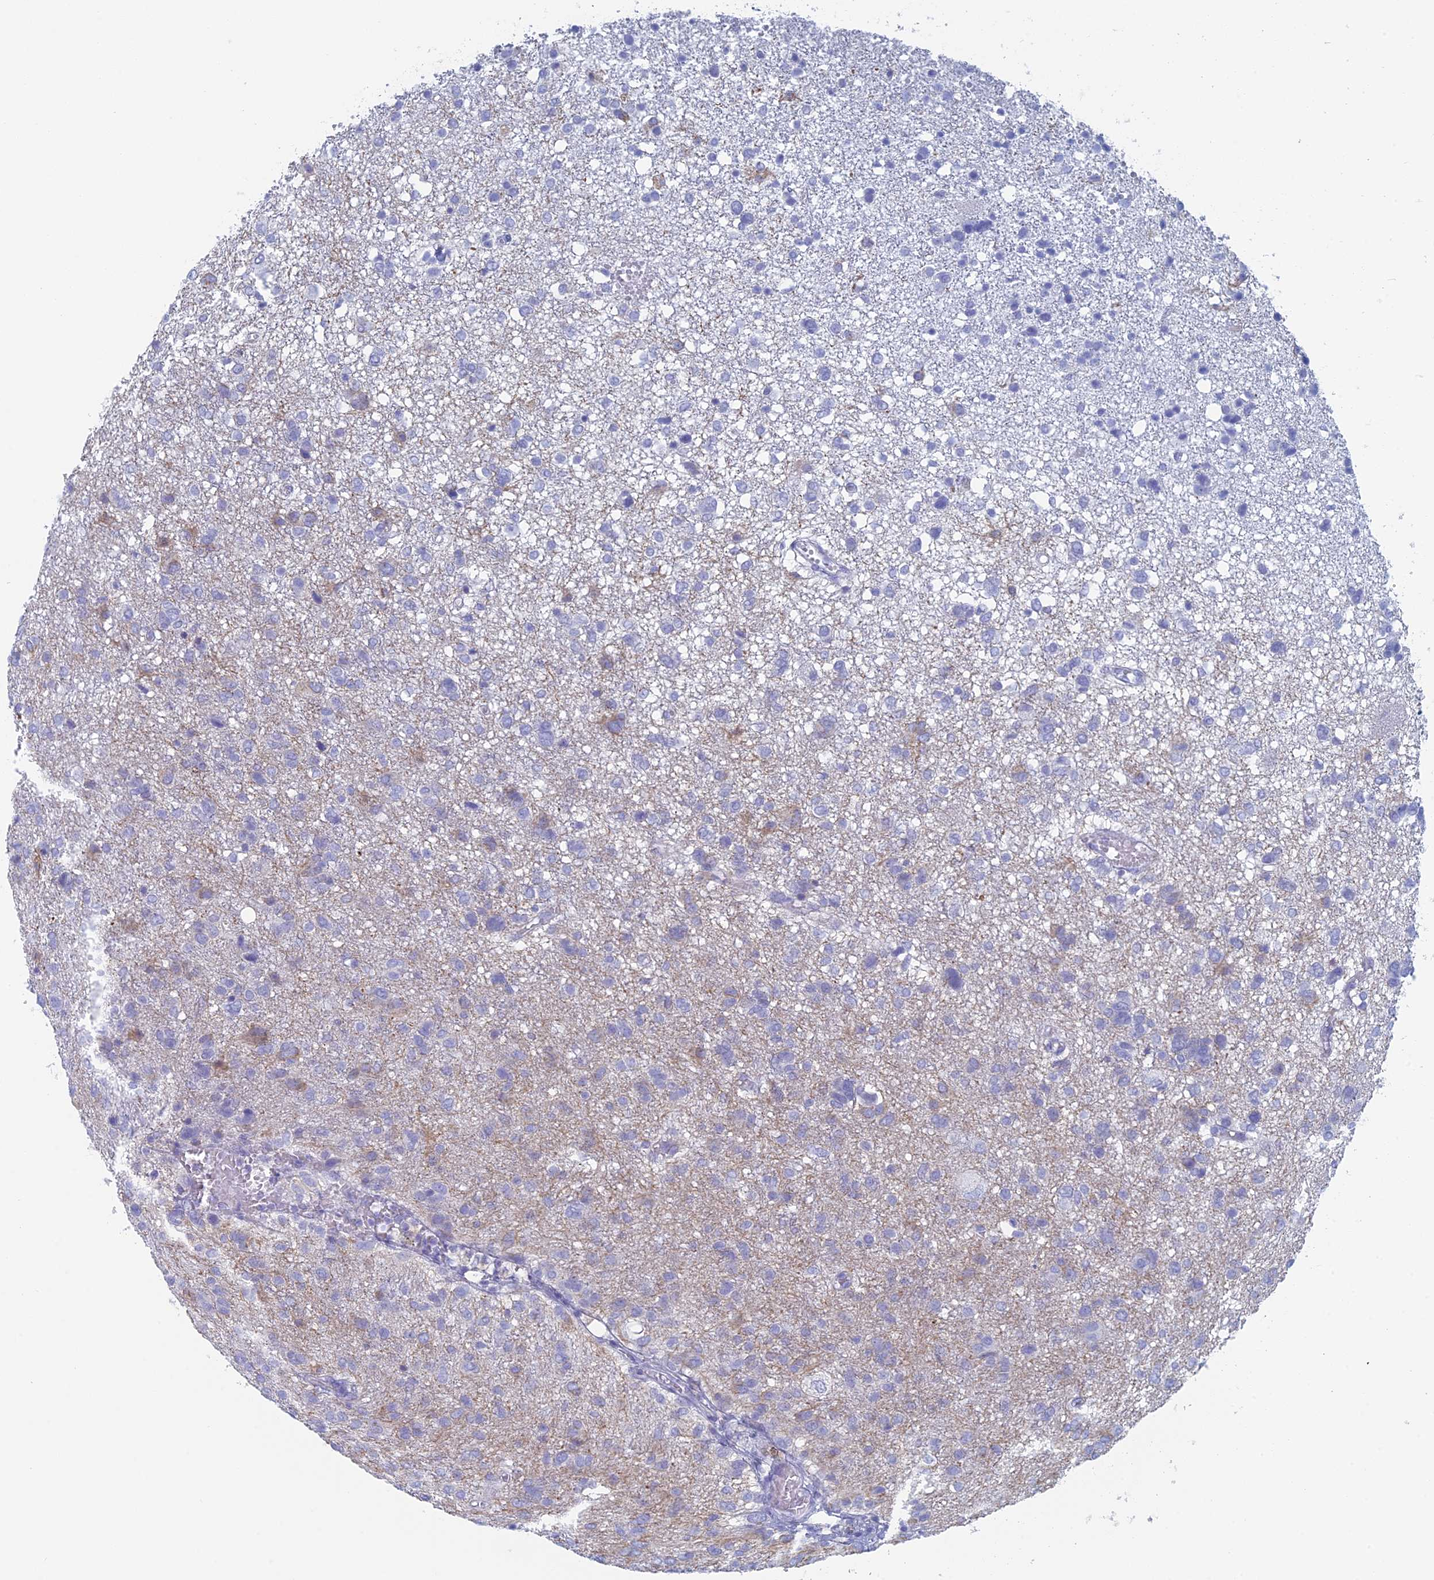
{"staining": {"intensity": "negative", "quantity": "none", "location": "none"}, "tissue": "glioma", "cell_type": "Tumor cells", "image_type": "cancer", "snomed": [{"axis": "morphology", "description": "Glioma, malignant, High grade"}, {"axis": "topography", "description": "Brain"}], "caption": "DAB immunohistochemical staining of malignant glioma (high-grade) demonstrates no significant positivity in tumor cells. The staining is performed using DAB (3,3'-diaminobenzidine) brown chromogen with nuclei counter-stained in using hematoxylin.", "gene": "ALMS1", "patient": {"sex": "female", "age": 59}}